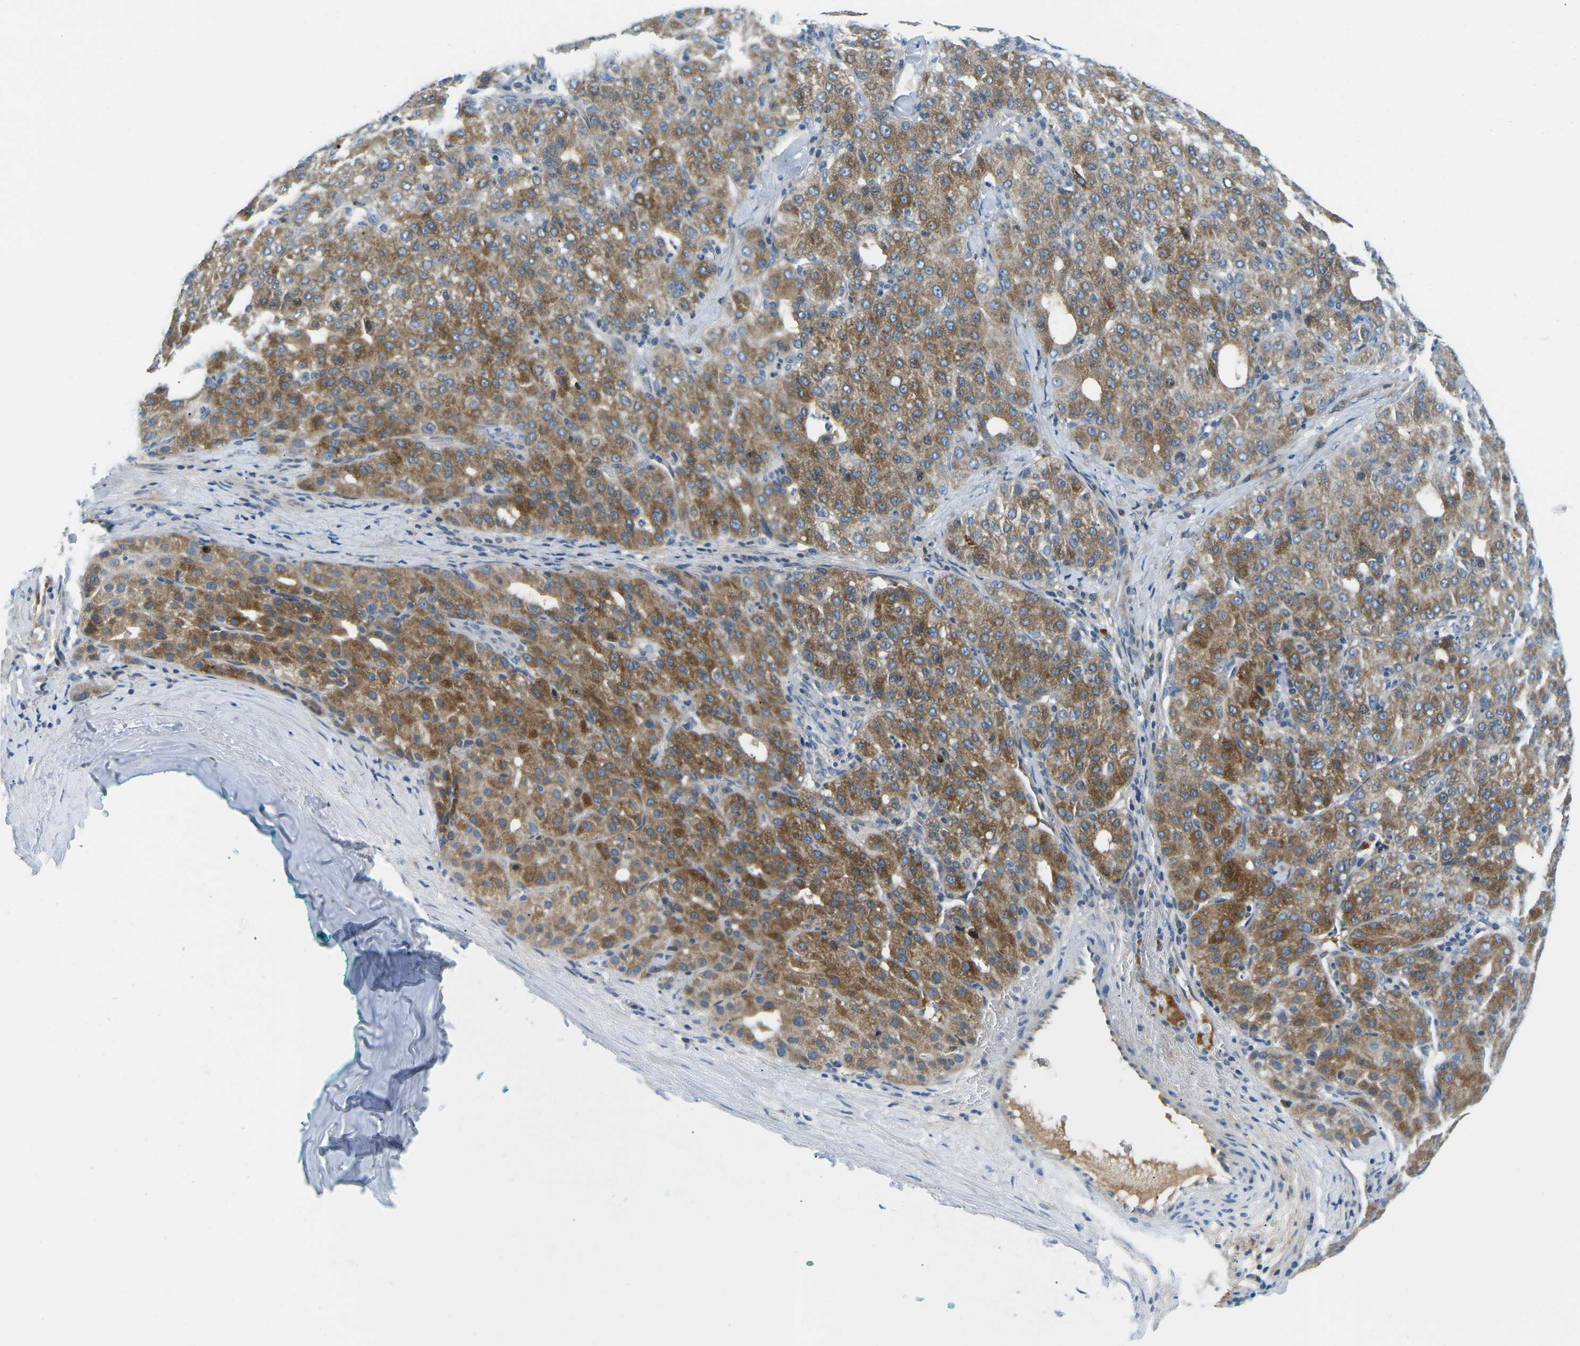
{"staining": {"intensity": "moderate", "quantity": ">75%", "location": "cytoplasmic/membranous"}, "tissue": "liver cancer", "cell_type": "Tumor cells", "image_type": "cancer", "snomed": [{"axis": "morphology", "description": "Carcinoma, Hepatocellular, NOS"}, {"axis": "topography", "description": "Liver"}], "caption": "IHC histopathology image of neoplastic tissue: hepatocellular carcinoma (liver) stained using immunohistochemistry (IHC) displays medium levels of moderate protein expression localized specifically in the cytoplasmic/membranous of tumor cells, appearing as a cytoplasmic/membranous brown color.", "gene": "CFB", "patient": {"sex": "male", "age": 65}}